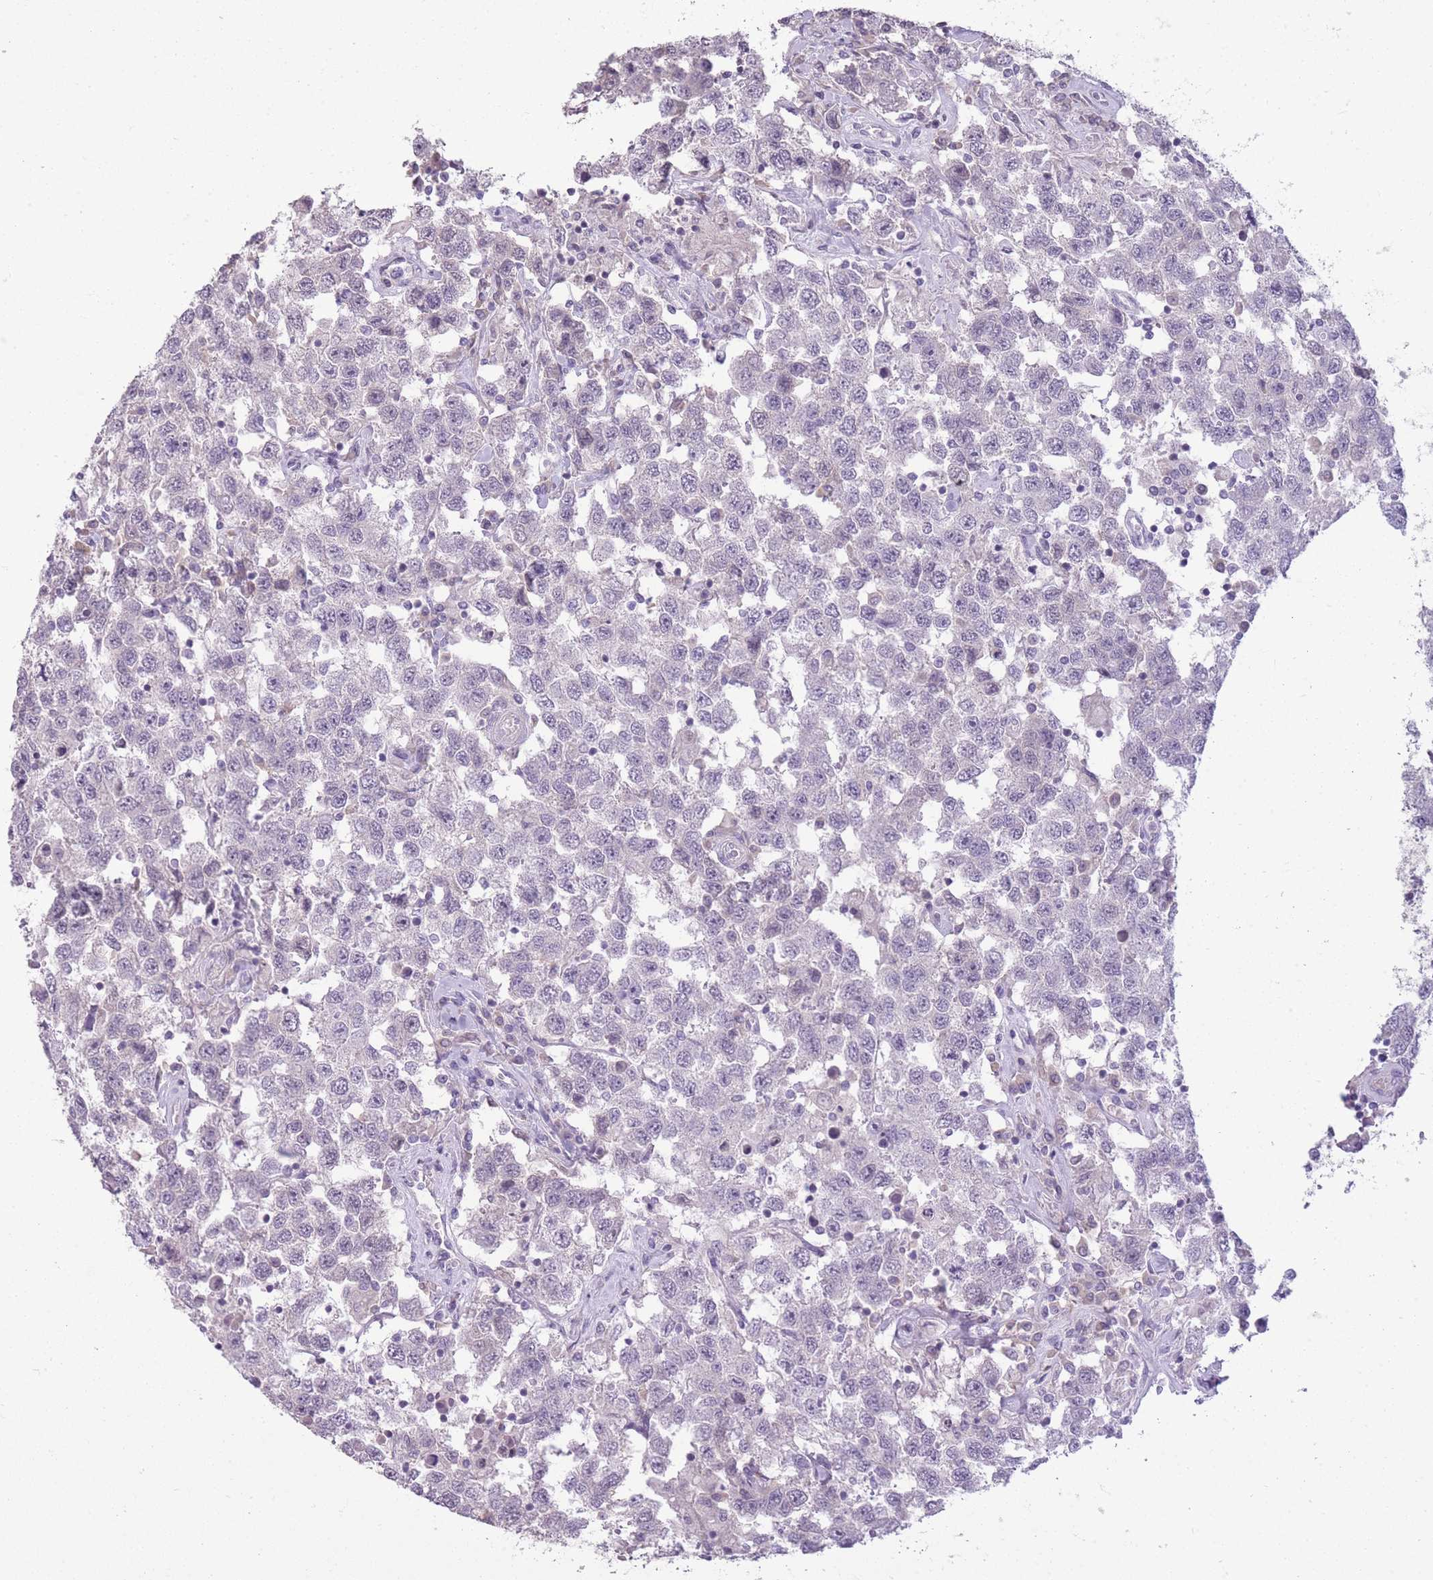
{"staining": {"intensity": "negative", "quantity": "none", "location": "none"}, "tissue": "testis cancer", "cell_type": "Tumor cells", "image_type": "cancer", "snomed": [{"axis": "morphology", "description": "Seminoma, NOS"}, {"axis": "topography", "description": "Testis"}], "caption": "DAB immunohistochemical staining of human testis seminoma demonstrates no significant staining in tumor cells. (DAB (3,3'-diaminobenzidine) immunohistochemistry (IHC) with hematoxylin counter stain).", "gene": "ZBTB24", "patient": {"sex": "male", "age": 41}}